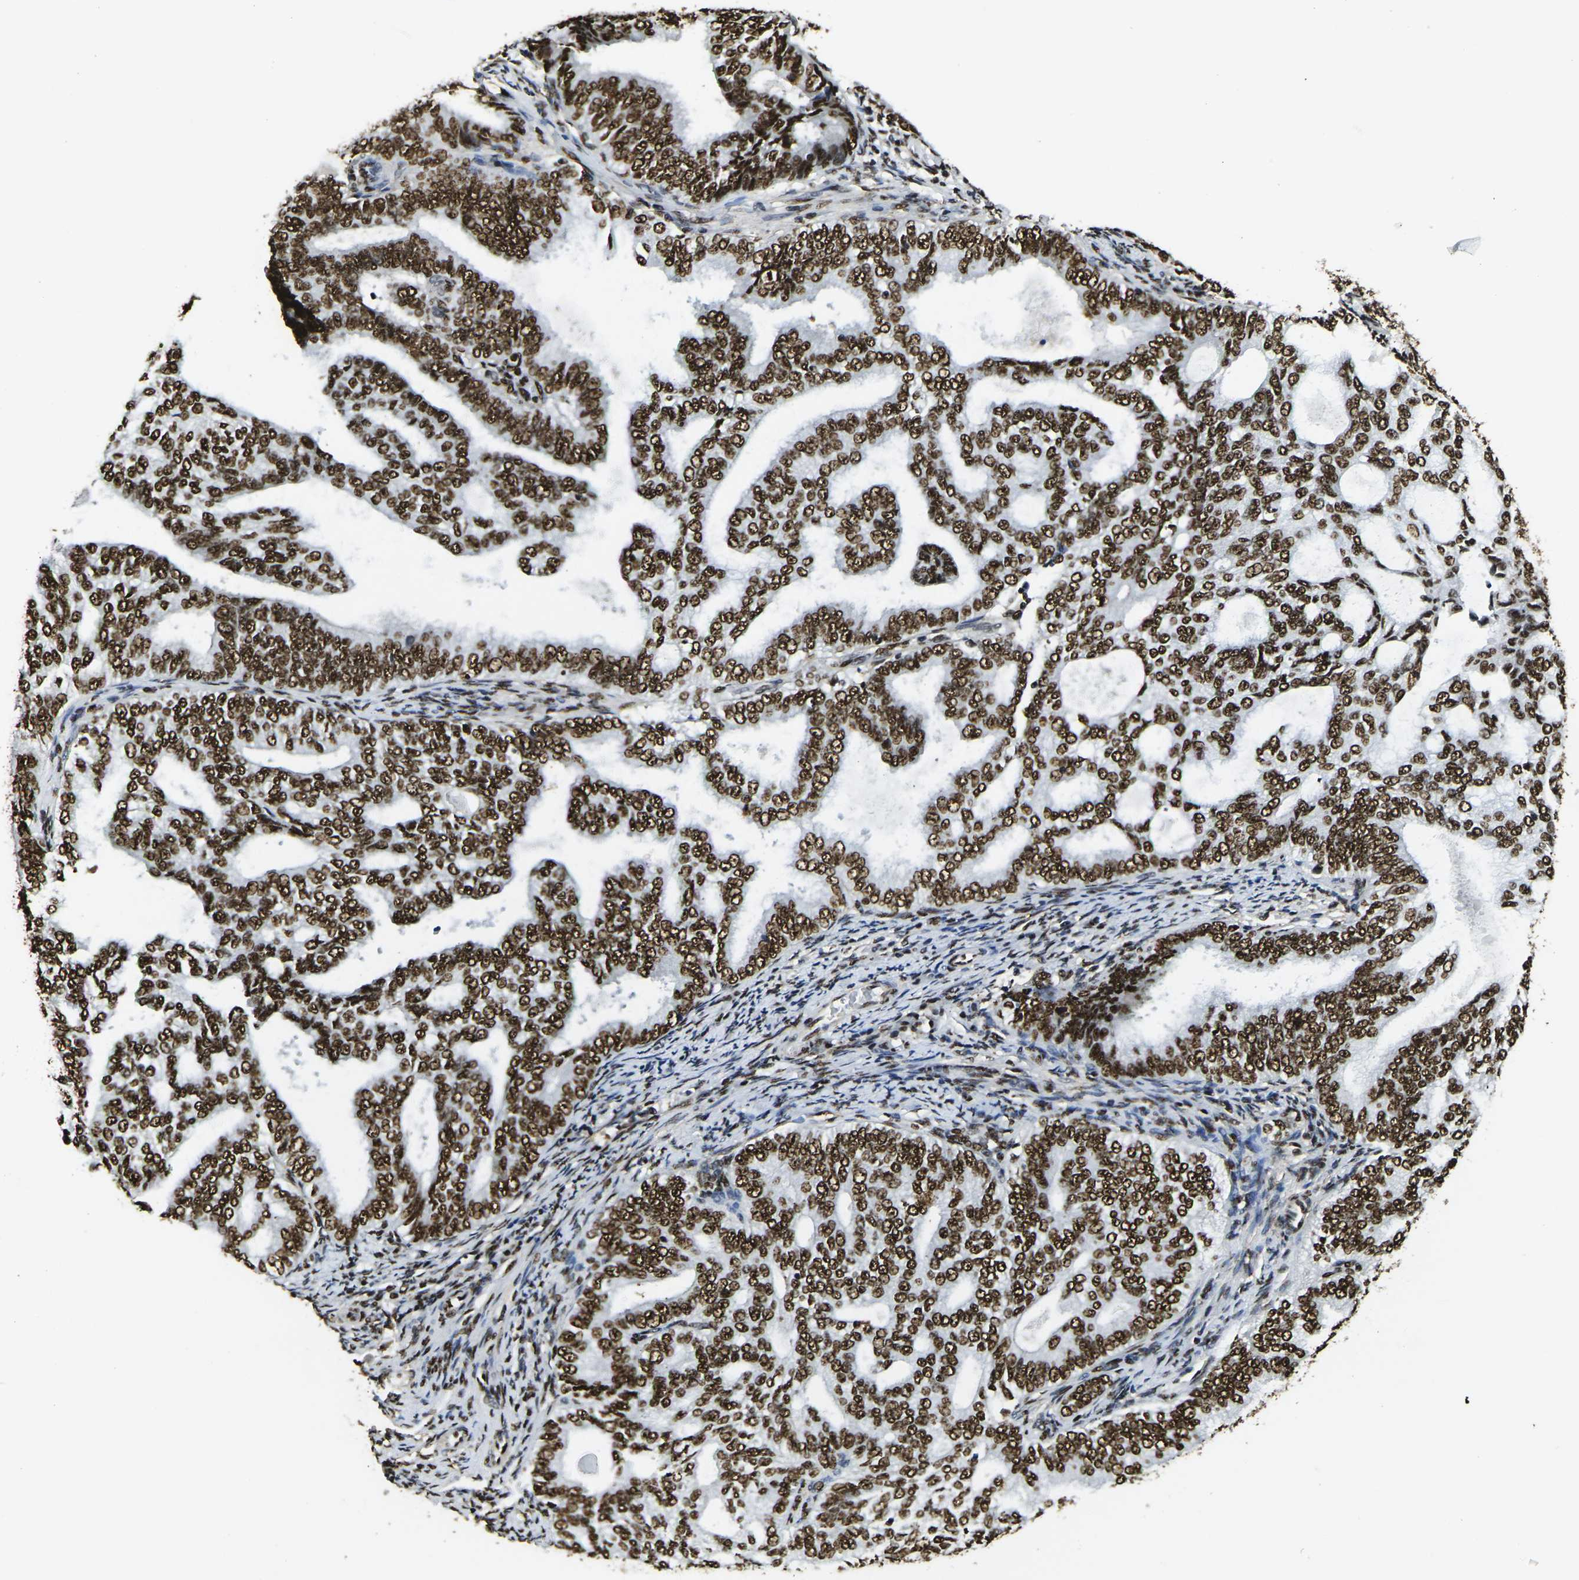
{"staining": {"intensity": "strong", "quantity": ">75%", "location": "nuclear"}, "tissue": "endometrial cancer", "cell_type": "Tumor cells", "image_type": "cancer", "snomed": [{"axis": "morphology", "description": "Adenocarcinoma, NOS"}, {"axis": "topography", "description": "Endometrium"}], "caption": "A high-resolution photomicrograph shows immunohistochemistry (IHC) staining of endometrial cancer, which exhibits strong nuclear expression in approximately >75% of tumor cells.", "gene": "SMARCC1", "patient": {"sex": "female", "age": 58}}